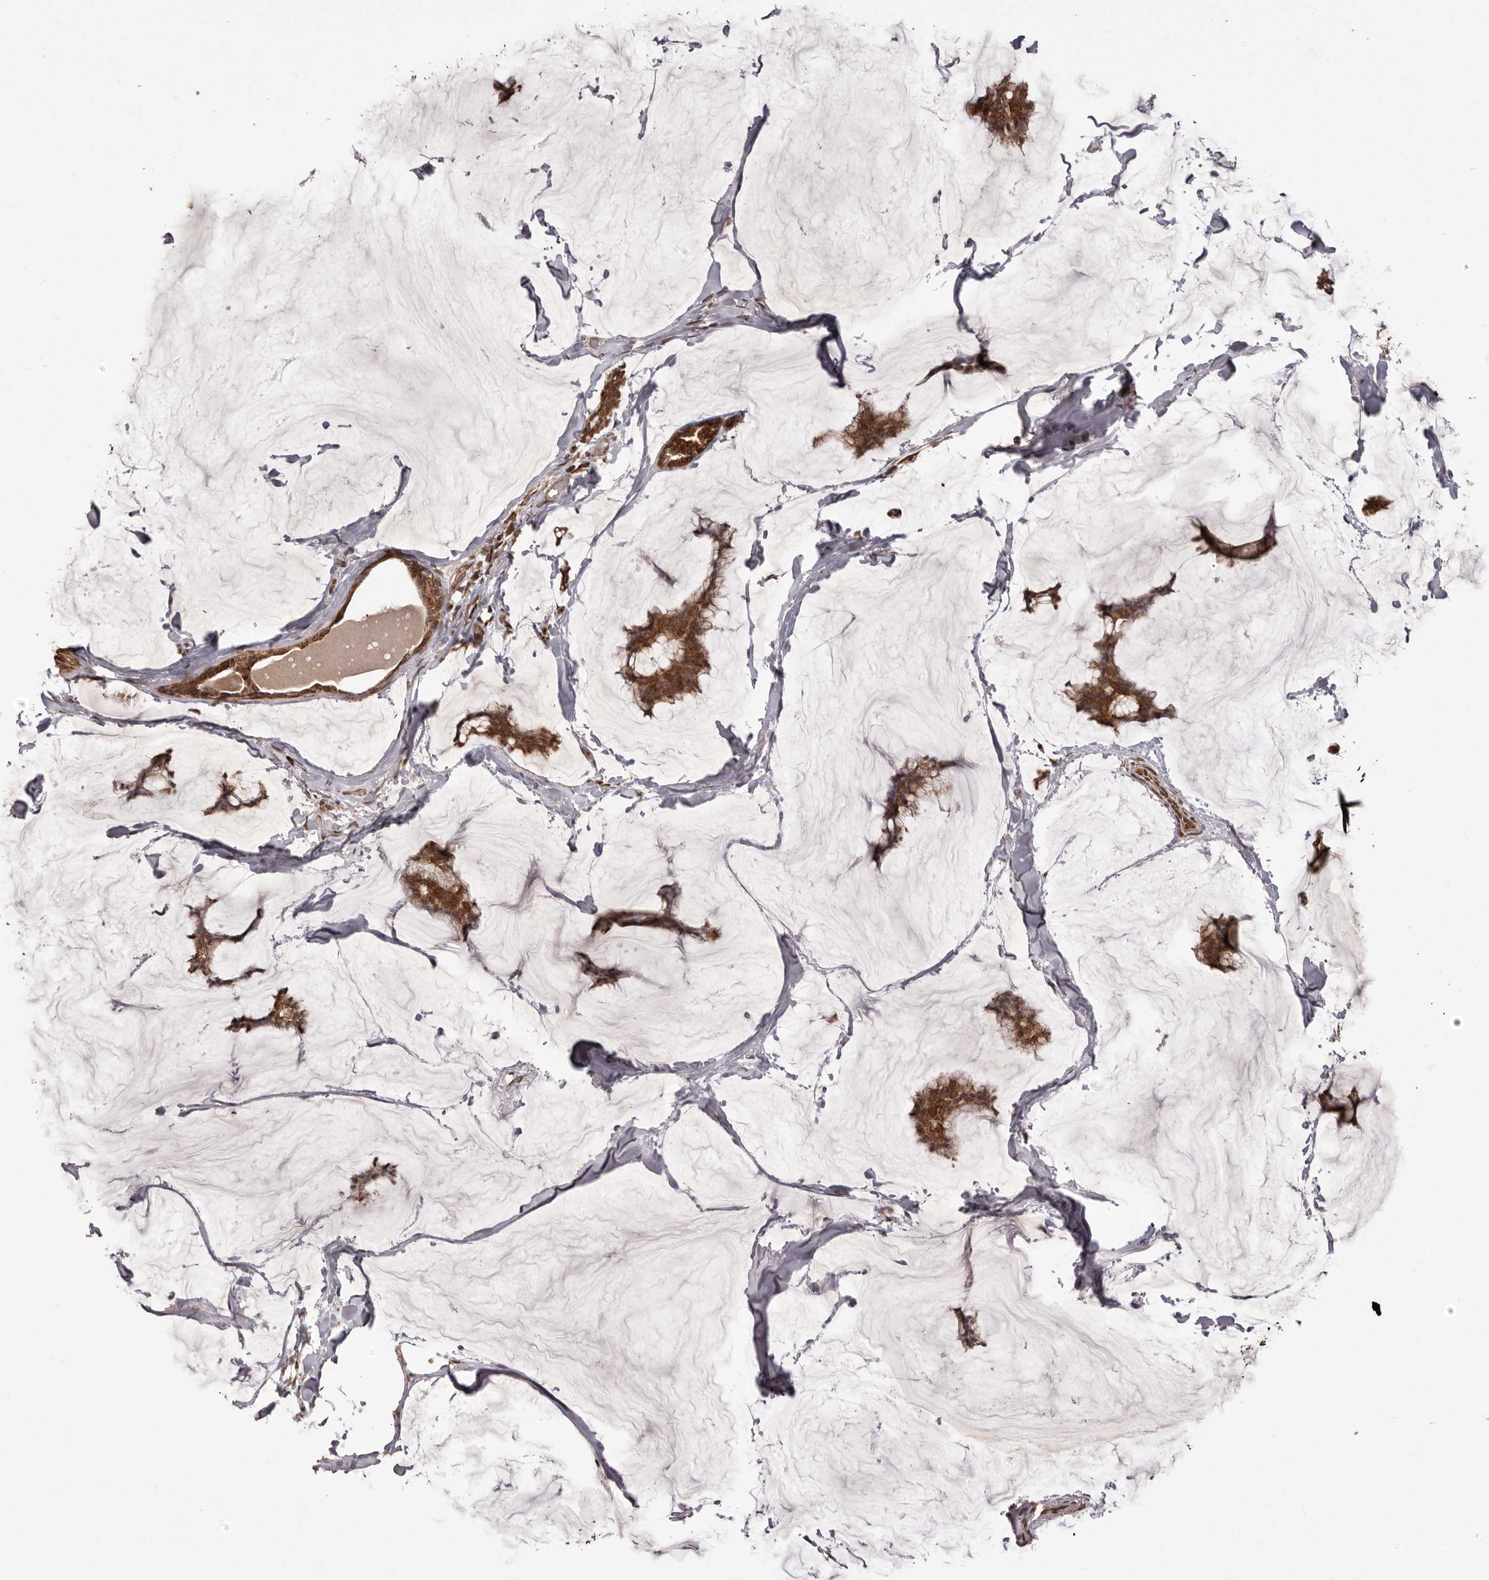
{"staining": {"intensity": "strong", "quantity": ">75%", "location": "cytoplasmic/membranous"}, "tissue": "breast cancer", "cell_type": "Tumor cells", "image_type": "cancer", "snomed": [{"axis": "morphology", "description": "Duct carcinoma"}, {"axis": "topography", "description": "Breast"}], "caption": "Strong cytoplasmic/membranous positivity is identified in approximately >75% of tumor cells in breast cancer (invasive ductal carcinoma).", "gene": "CHRM2", "patient": {"sex": "female", "age": 93}}